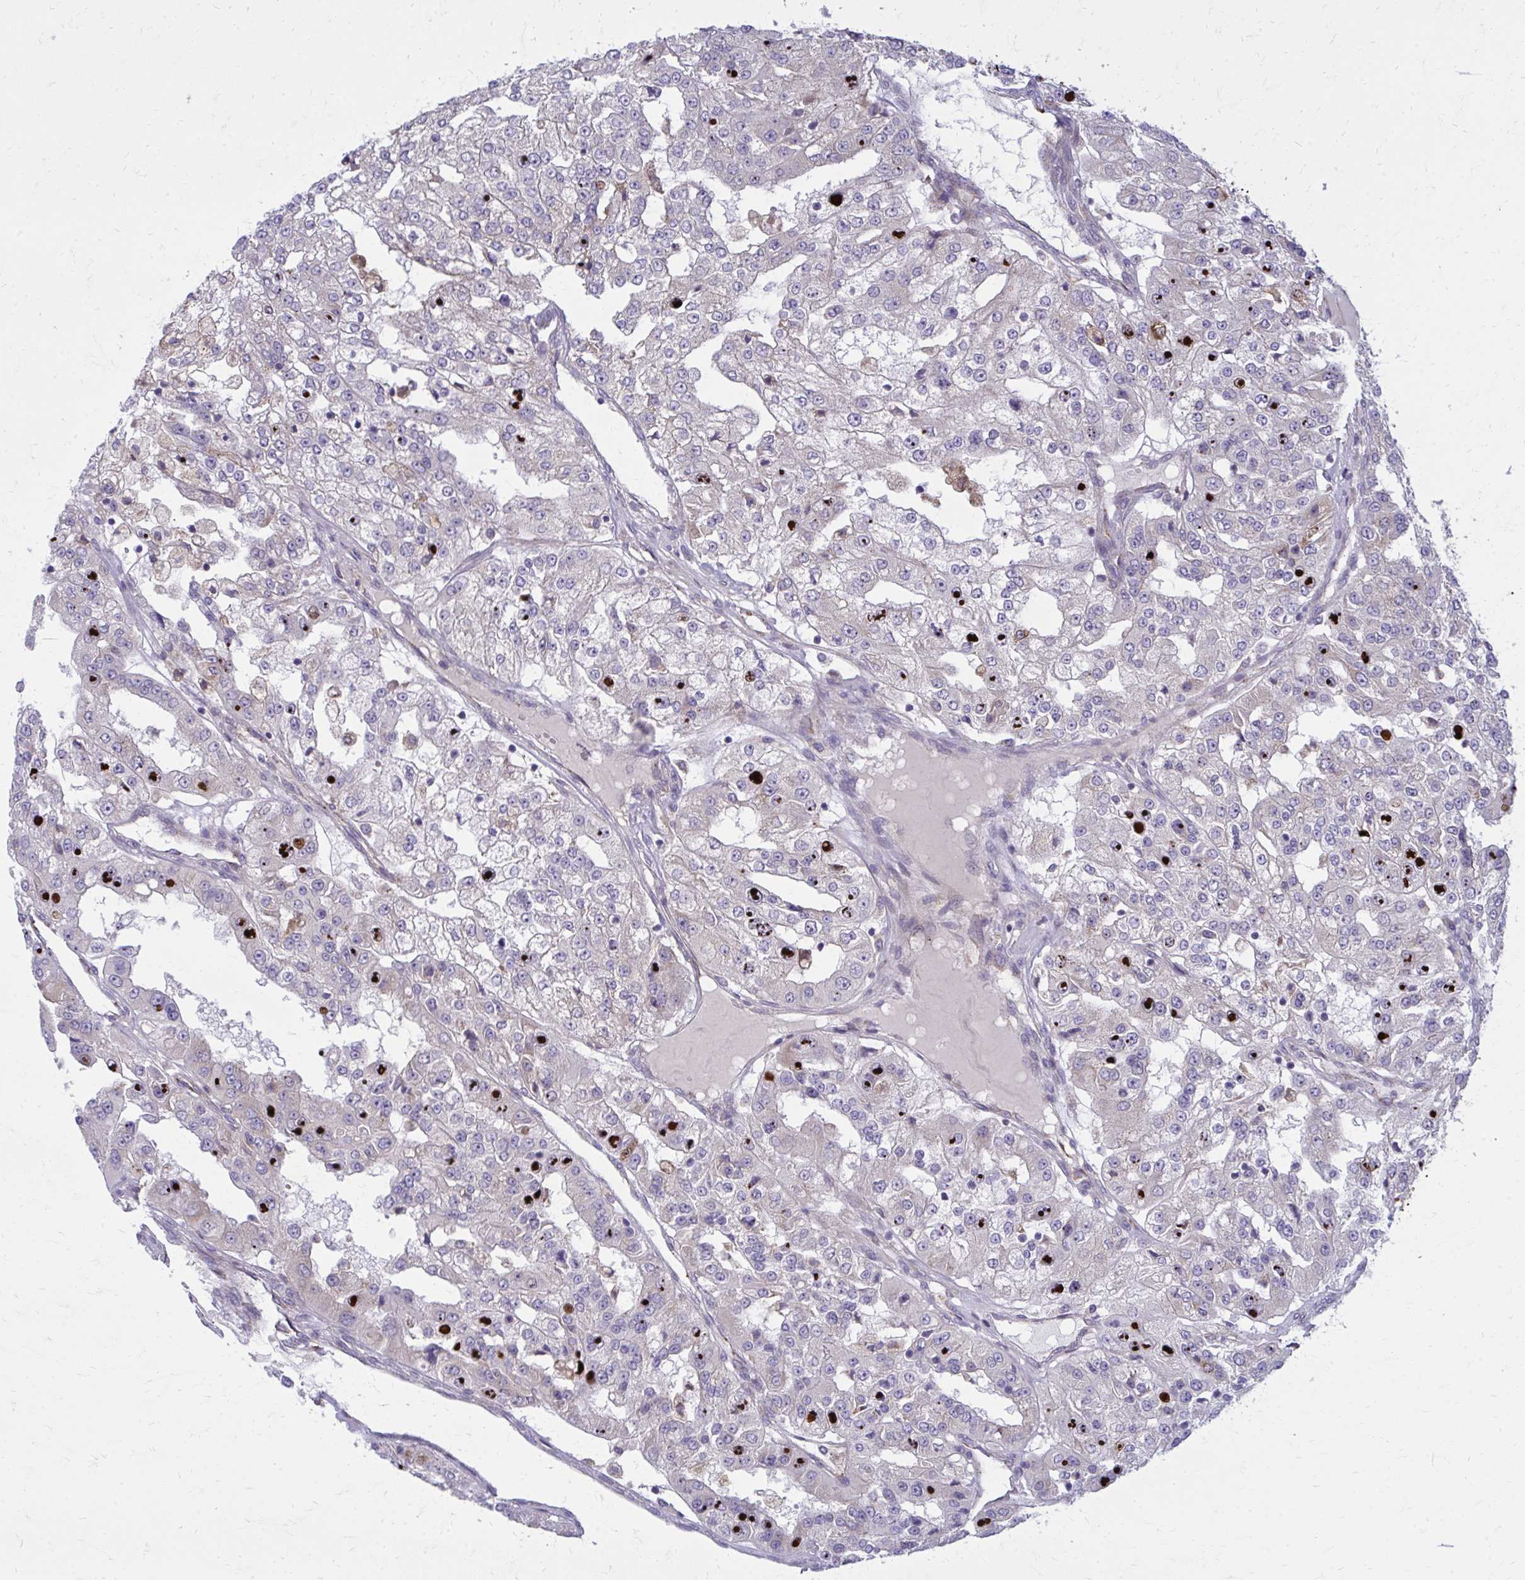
{"staining": {"intensity": "moderate", "quantity": "<25%", "location": "nuclear"}, "tissue": "renal cancer", "cell_type": "Tumor cells", "image_type": "cancer", "snomed": [{"axis": "morphology", "description": "Adenocarcinoma, NOS"}, {"axis": "topography", "description": "Kidney"}], "caption": "Tumor cells demonstrate moderate nuclear positivity in approximately <25% of cells in adenocarcinoma (renal). (Stains: DAB (3,3'-diaminobenzidine) in brown, nuclei in blue, Microscopy: brightfield microscopy at high magnification).", "gene": "CEMP1", "patient": {"sex": "female", "age": 63}}